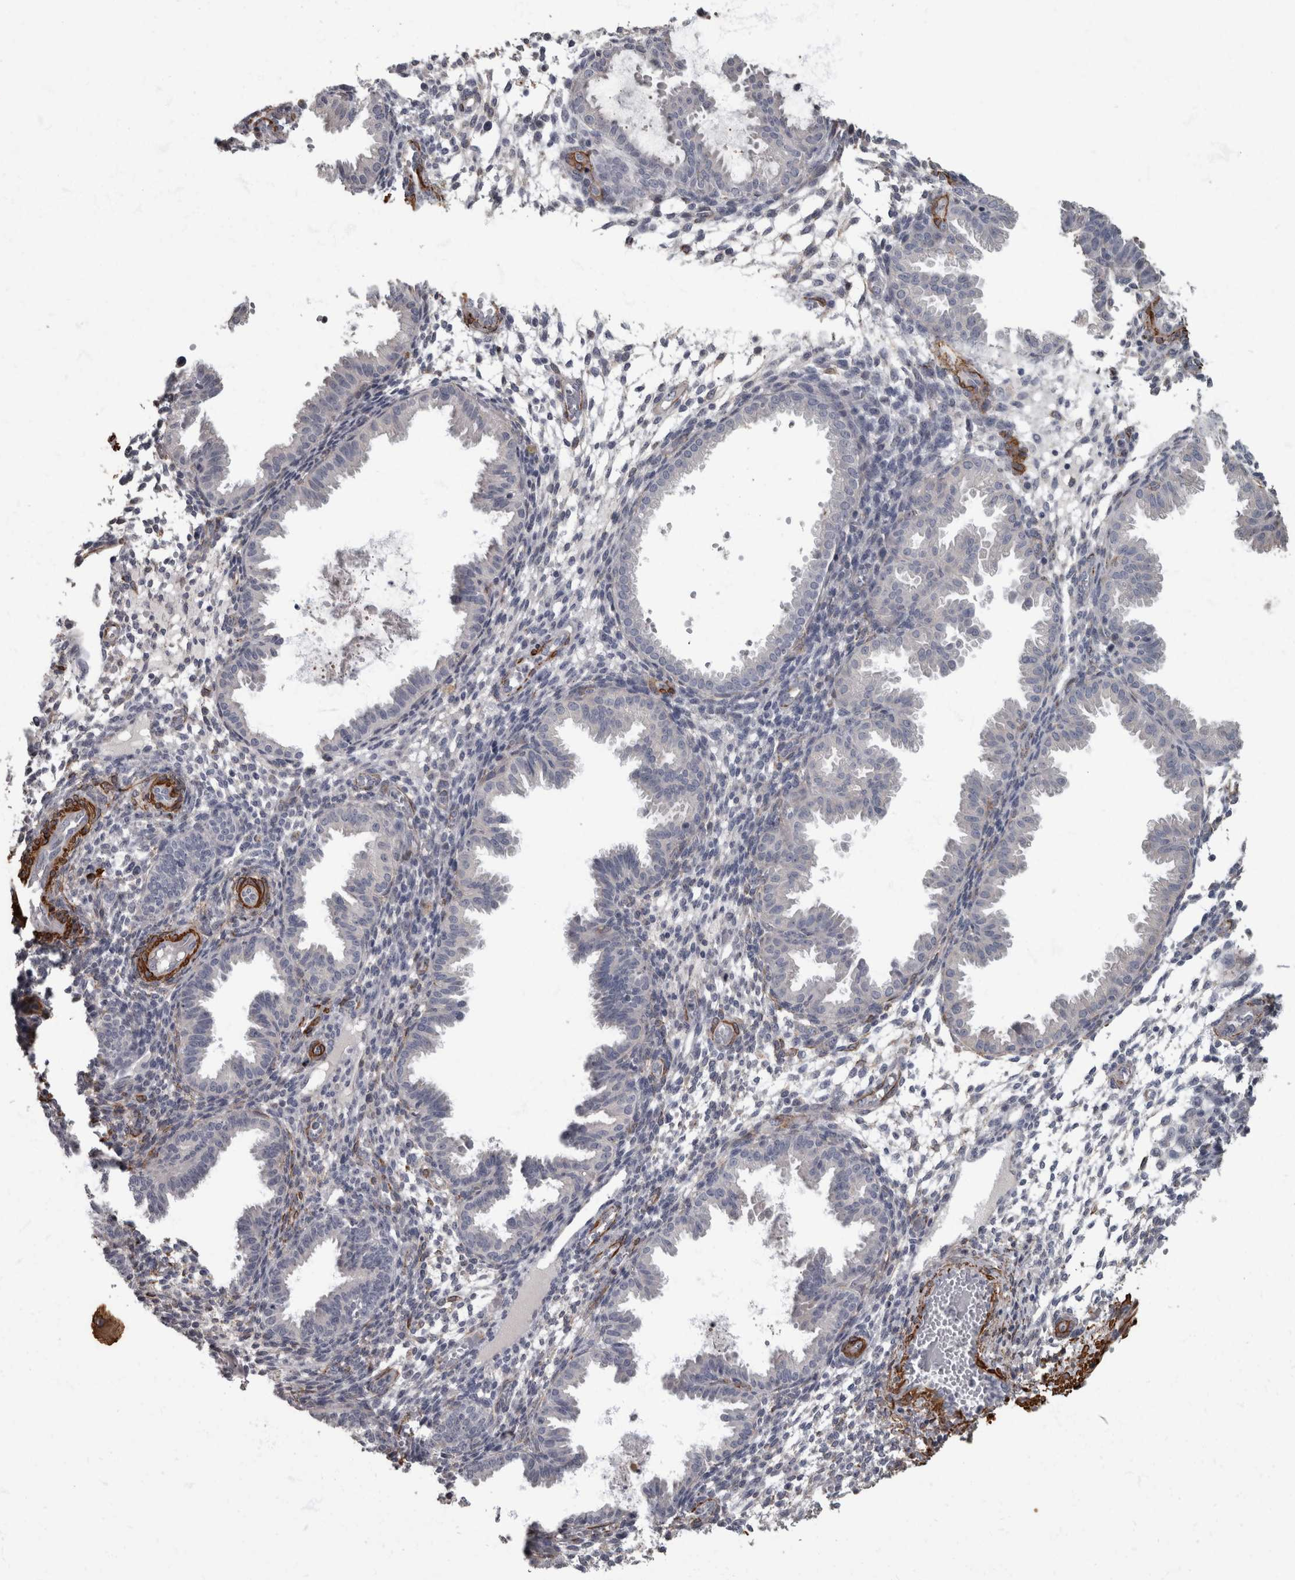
{"staining": {"intensity": "negative", "quantity": "none", "location": "none"}, "tissue": "endometrium", "cell_type": "Cells in endometrial stroma", "image_type": "normal", "snomed": [{"axis": "morphology", "description": "Normal tissue, NOS"}, {"axis": "topography", "description": "Endometrium"}], "caption": "High power microscopy micrograph of an IHC micrograph of unremarkable endometrium, revealing no significant staining in cells in endometrial stroma.", "gene": "MASTL", "patient": {"sex": "female", "age": 33}}